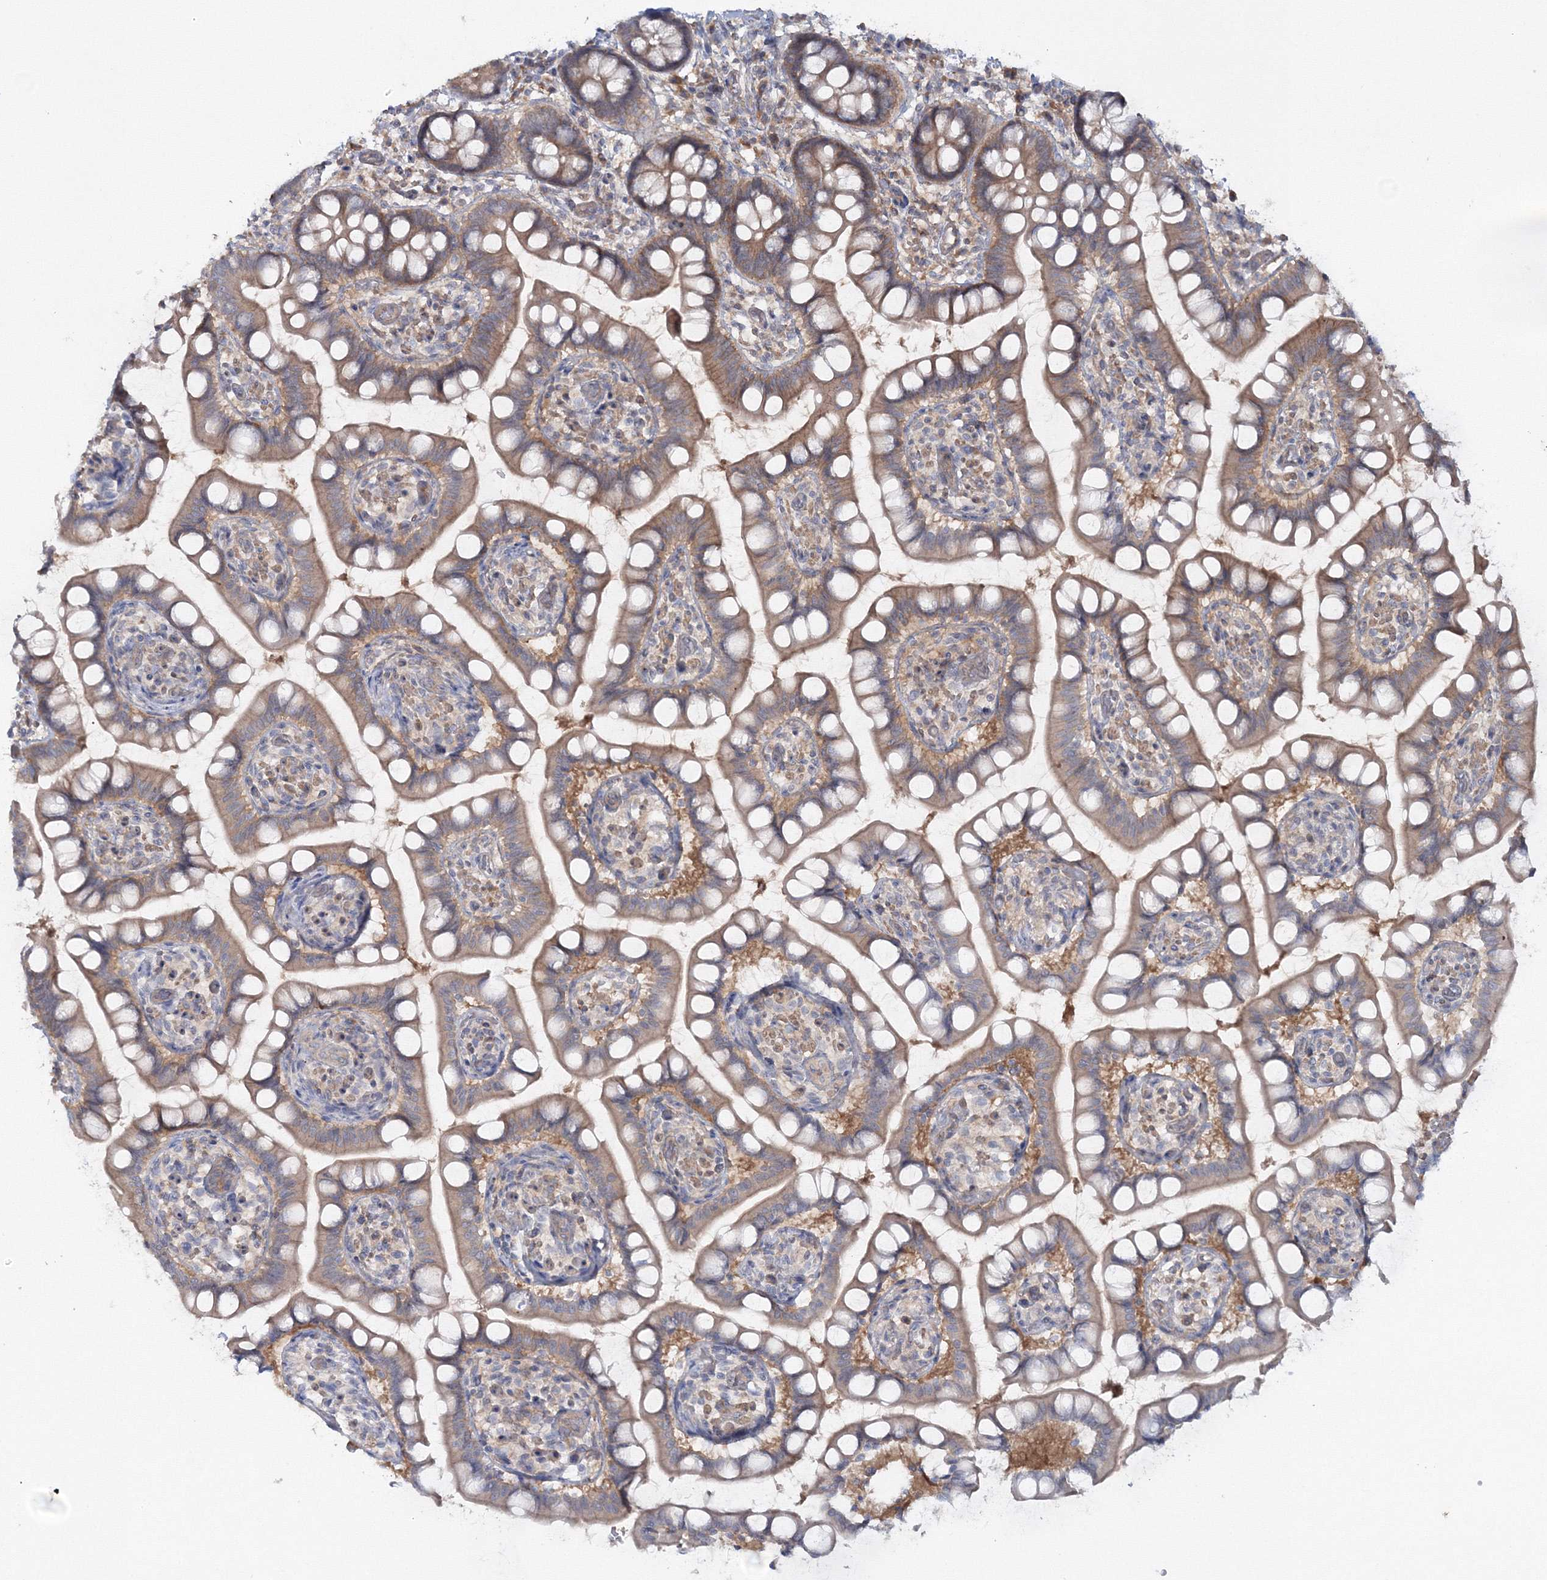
{"staining": {"intensity": "moderate", "quantity": "25%-75%", "location": "cytoplasmic/membranous"}, "tissue": "small intestine", "cell_type": "Glandular cells", "image_type": "normal", "snomed": [{"axis": "morphology", "description": "Normal tissue, NOS"}, {"axis": "topography", "description": "Small intestine"}], "caption": "Small intestine stained with IHC reveals moderate cytoplasmic/membranous staining in approximately 25%-75% of glandular cells.", "gene": "IPMK", "patient": {"sex": "male", "age": 52}}